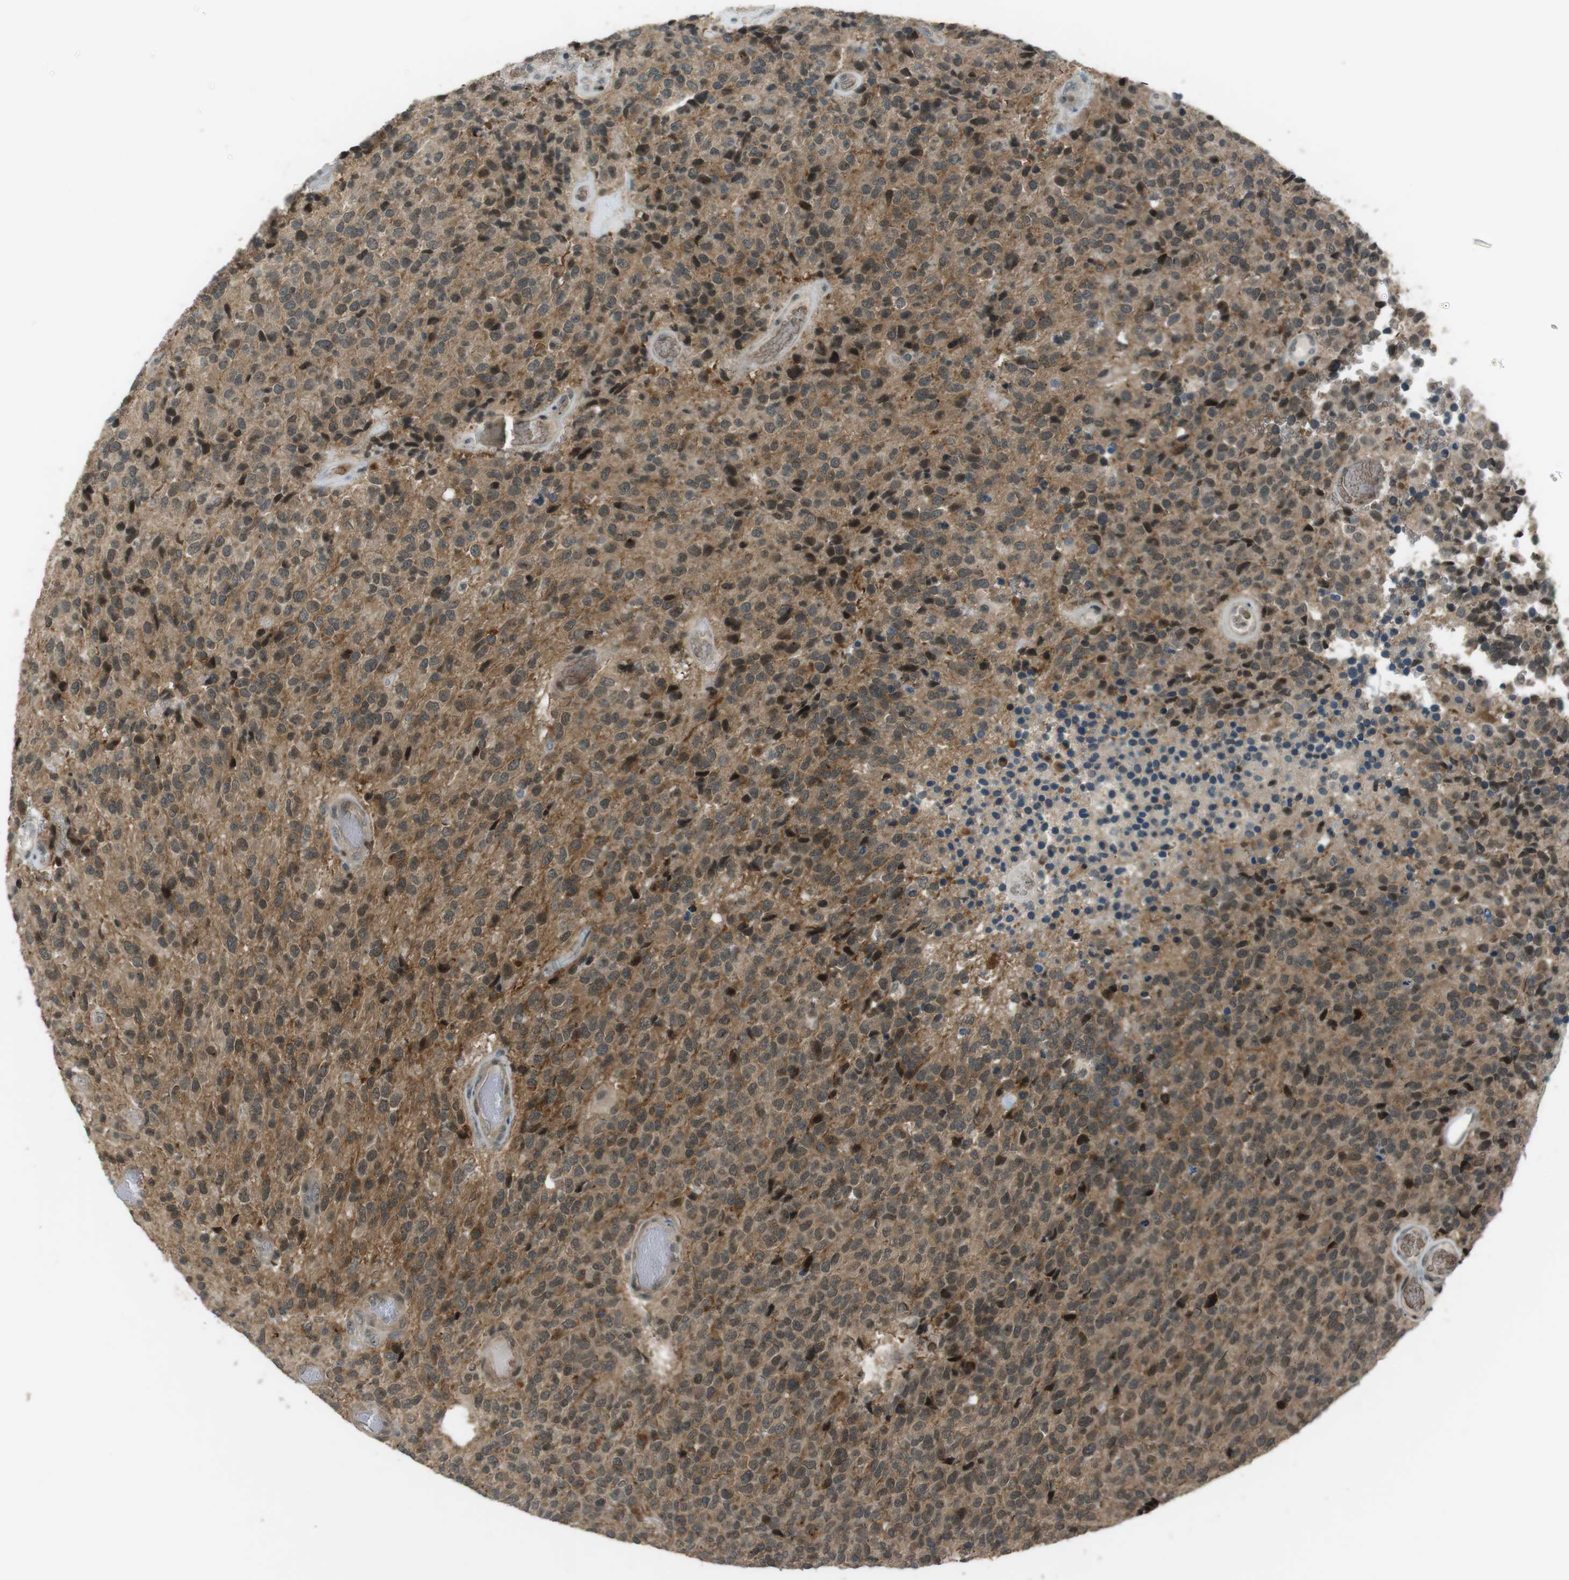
{"staining": {"intensity": "moderate", "quantity": ">75%", "location": "cytoplasmic/membranous,nuclear"}, "tissue": "glioma", "cell_type": "Tumor cells", "image_type": "cancer", "snomed": [{"axis": "morphology", "description": "Glioma, malignant, High grade"}, {"axis": "topography", "description": "pancreas cauda"}], "caption": "IHC of high-grade glioma (malignant) demonstrates medium levels of moderate cytoplasmic/membranous and nuclear expression in approximately >75% of tumor cells.", "gene": "SLITRK5", "patient": {"sex": "male", "age": 60}}